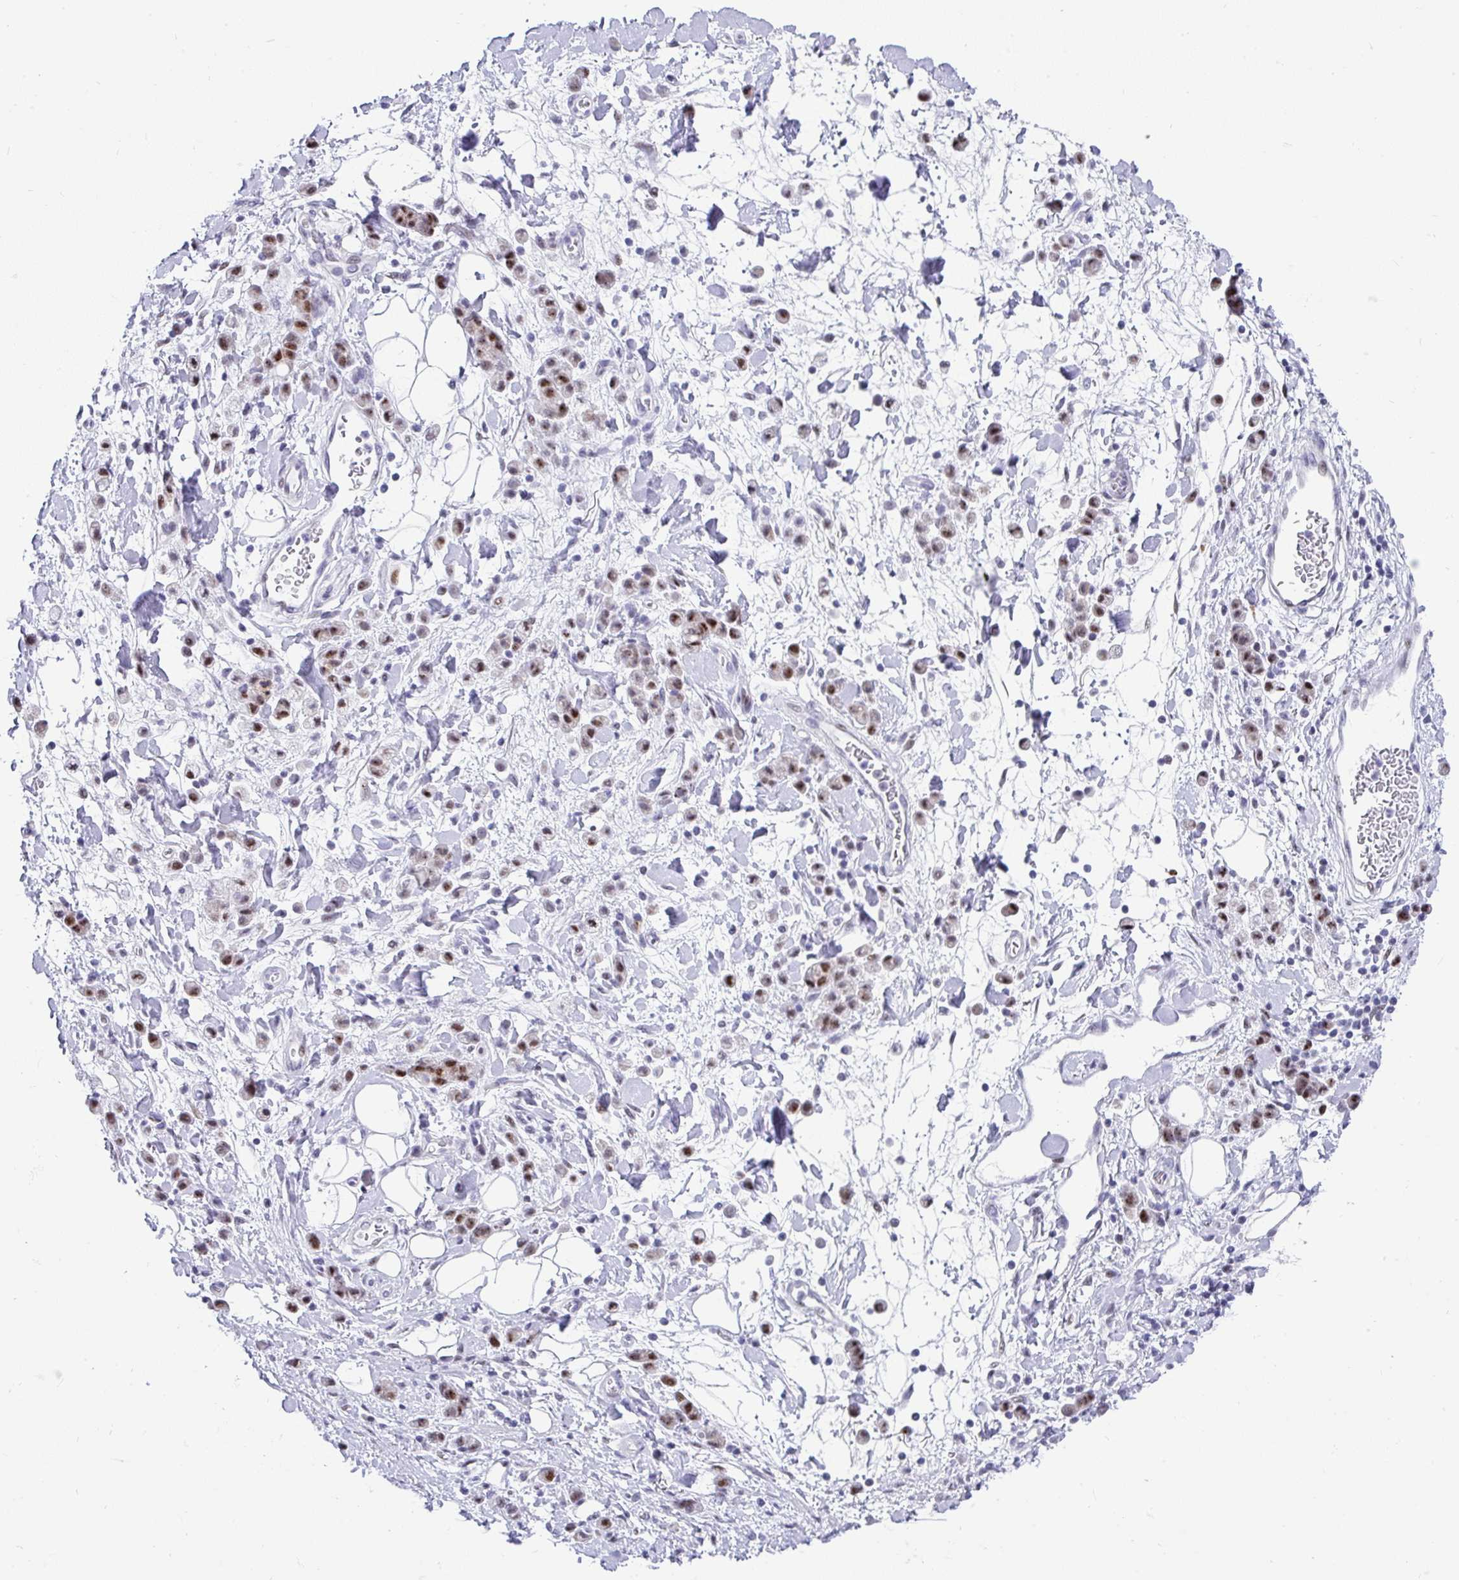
{"staining": {"intensity": "moderate", "quantity": ">75%", "location": "nuclear"}, "tissue": "stomach cancer", "cell_type": "Tumor cells", "image_type": "cancer", "snomed": [{"axis": "morphology", "description": "Adenocarcinoma, NOS"}, {"axis": "topography", "description": "Stomach"}], "caption": "Immunohistochemistry (DAB (3,3'-diaminobenzidine)) staining of stomach cancer (adenocarcinoma) exhibits moderate nuclear protein staining in approximately >75% of tumor cells.", "gene": "NR1D2", "patient": {"sex": "male", "age": 77}}